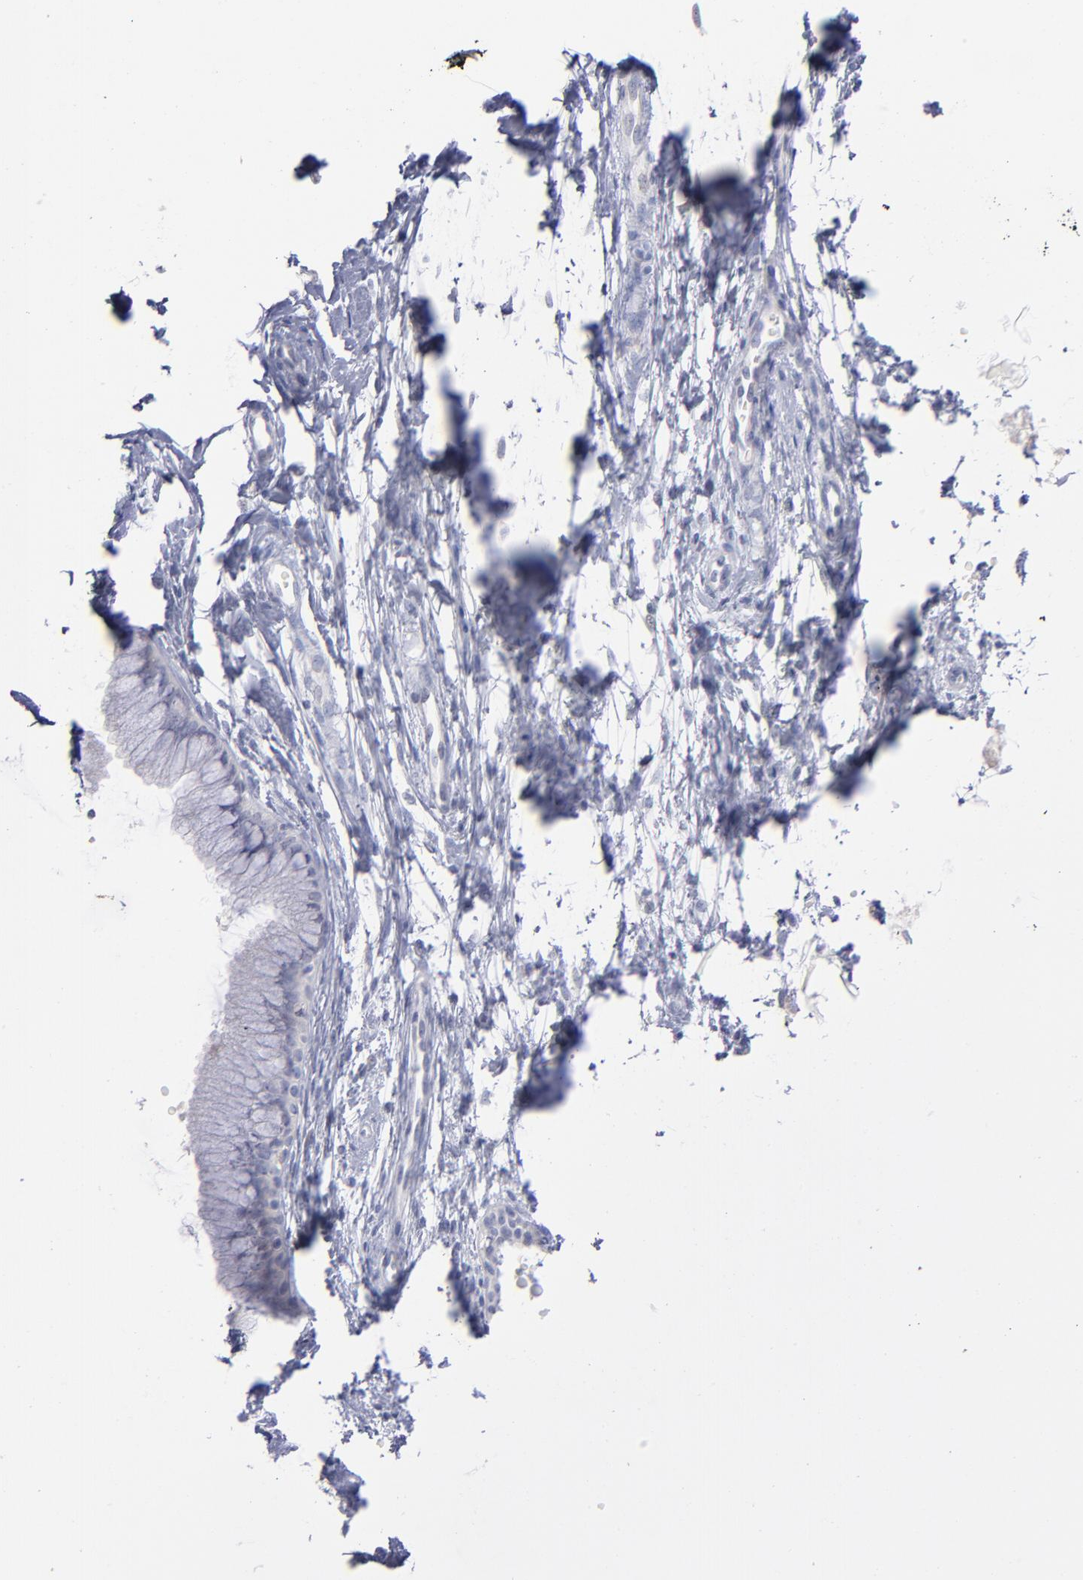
{"staining": {"intensity": "negative", "quantity": "none", "location": "none"}, "tissue": "cervix", "cell_type": "Glandular cells", "image_type": "normal", "snomed": [{"axis": "morphology", "description": "Normal tissue, NOS"}, {"axis": "topography", "description": "Cervix"}], "caption": "Human cervix stained for a protein using IHC displays no positivity in glandular cells.", "gene": "MTHFD2", "patient": {"sex": "female", "age": 39}}